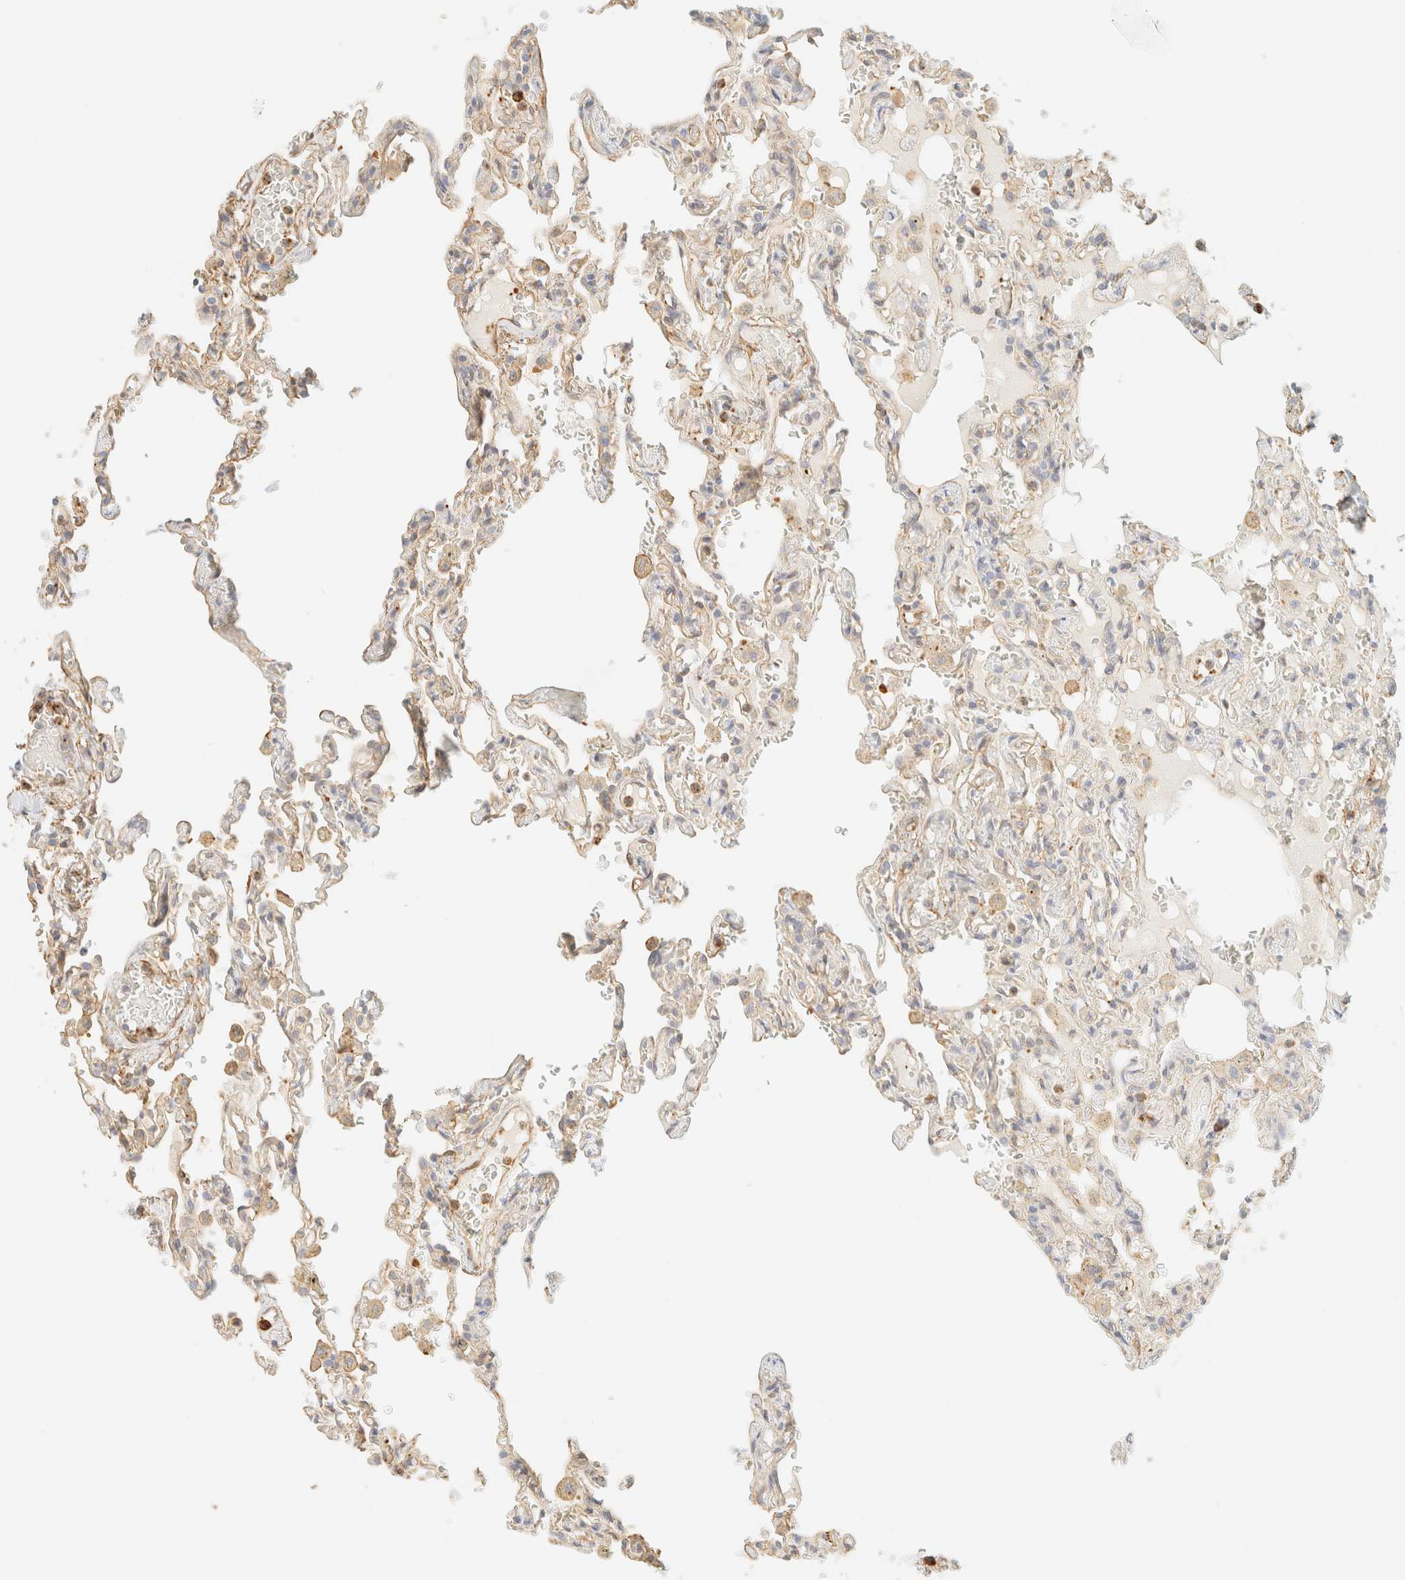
{"staining": {"intensity": "moderate", "quantity": "<25%", "location": "cytoplasmic/membranous"}, "tissue": "lung", "cell_type": "Alveolar cells", "image_type": "normal", "snomed": [{"axis": "morphology", "description": "Normal tissue, NOS"}, {"axis": "topography", "description": "Lung"}], "caption": "Lung stained for a protein (brown) shows moderate cytoplasmic/membranous positive staining in approximately <25% of alveolar cells.", "gene": "OTOP2", "patient": {"sex": "male", "age": 21}}